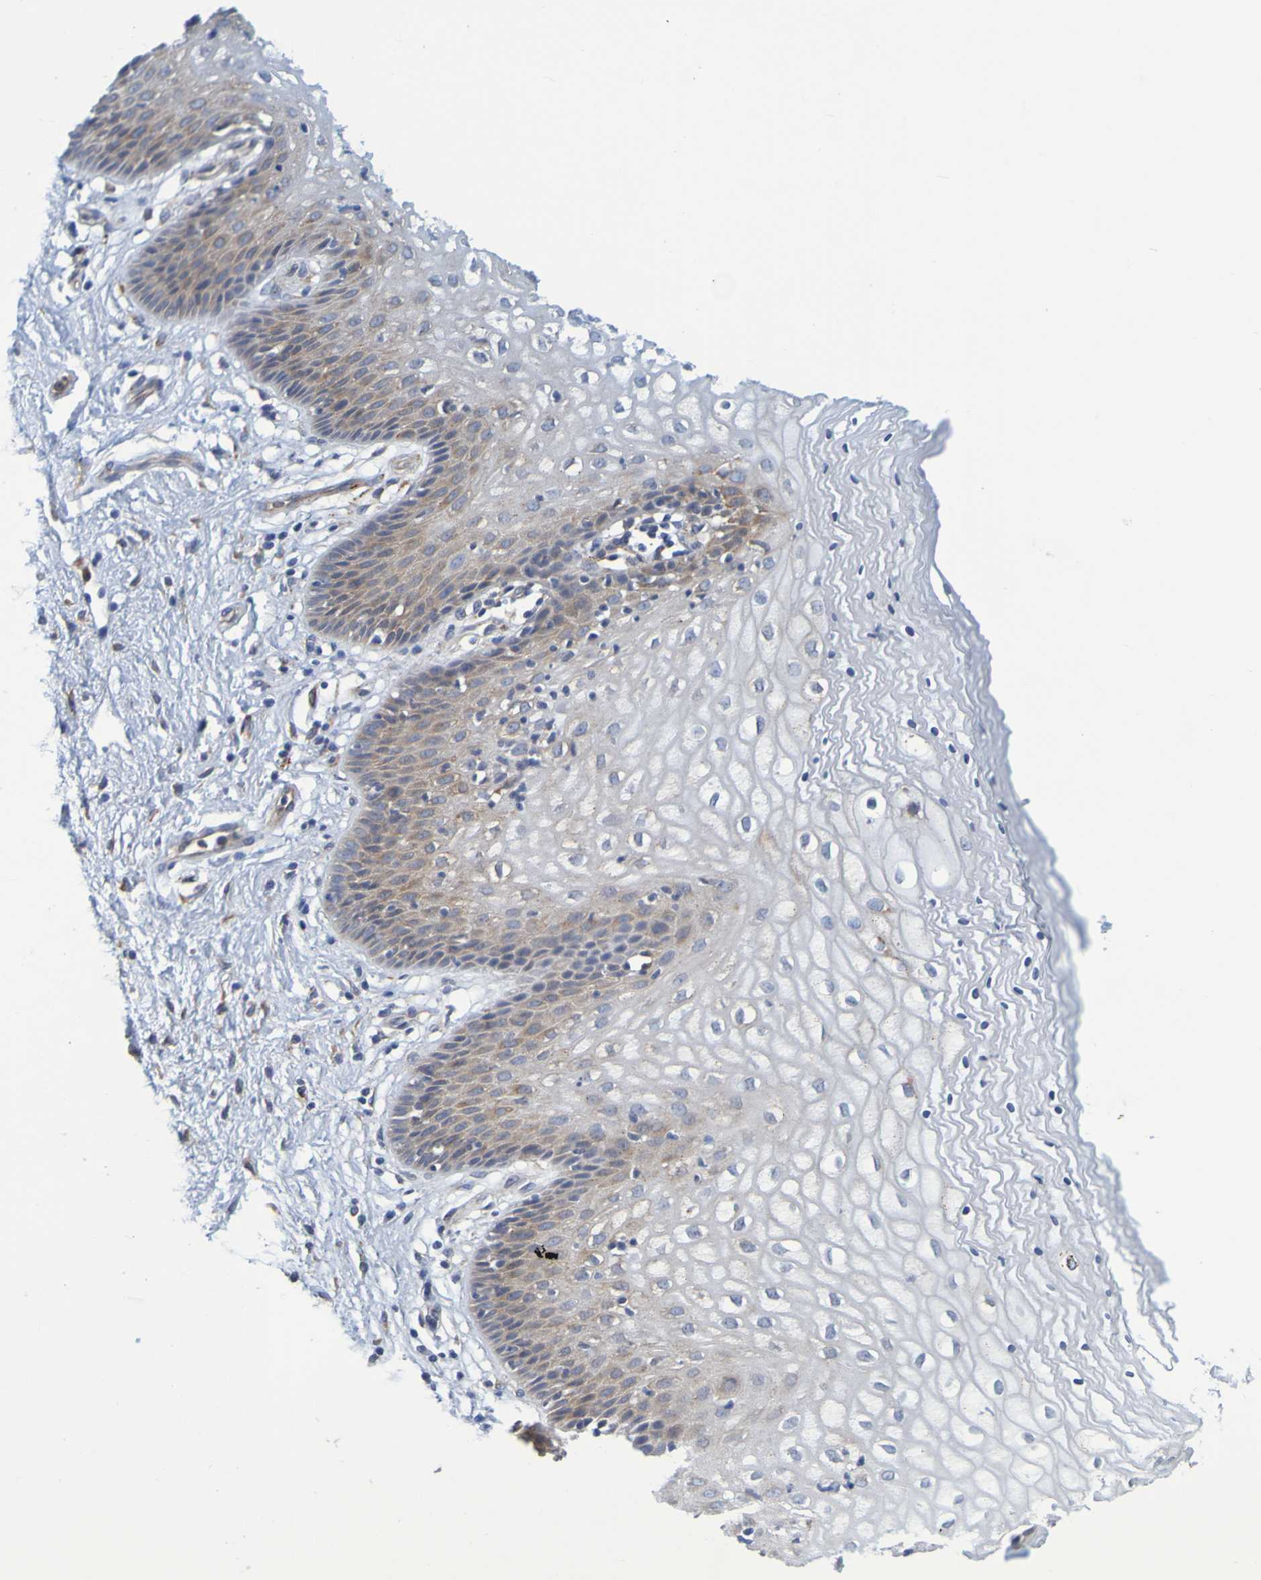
{"staining": {"intensity": "moderate", "quantity": "25%-75%", "location": "cytoplasmic/membranous"}, "tissue": "vagina", "cell_type": "Squamous epithelial cells", "image_type": "normal", "snomed": [{"axis": "morphology", "description": "Normal tissue, NOS"}, {"axis": "topography", "description": "Vagina"}], "caption": "High-magnification brightfield microscopy of unremarkable vagina stained with DAB (3,3'-diaminobenzidine) (brown) and counterstained with hematoxylin (blue). squamous epithelial cells exhibit moderate cytoplasmic/membranous positivity is seen in approximately25%-75% of cells. Using DAB (3,3'-diaminobenzidine) (brown) and hematoxylin (blue) stains, captured at high magnification using brightfield microscopy.", "gene": "SIL1", "patient": {"sex": "female", "age": 34}}